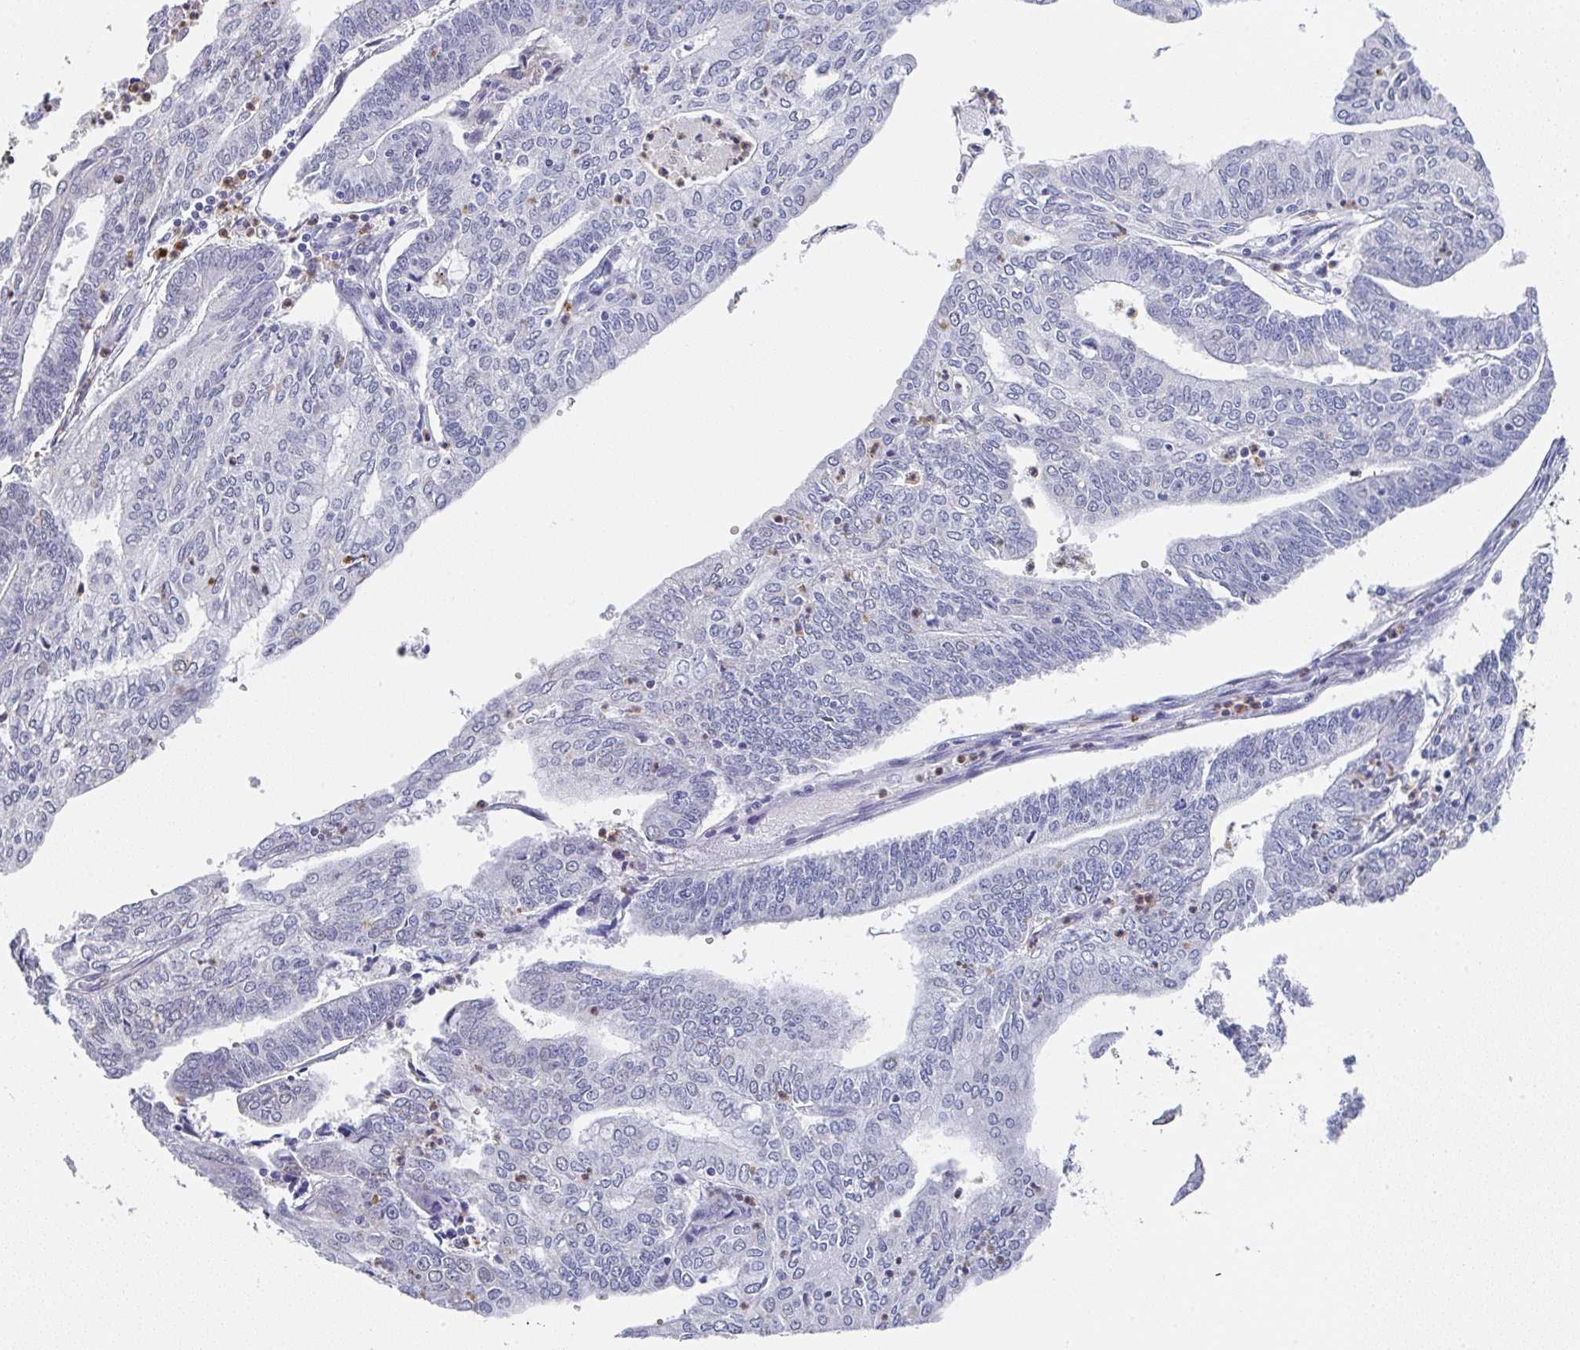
{"staining": {"intensity": "negative", "quantity": "none", "location": "none"}, "tissue": "endometrial cancer", "cell_type": "Tumor cells", "image_type": "cancer", "snomed": [{"axis": "morphology", "description": "Adenocarcinoma, NOS"}, {"axis": "topography", "description": "Endometrium"}], "caption": "An image of human endometrial adenocarcinoma is negative for staining in tumor cells.", "gene": "NCF1", "patient": {"sex": "female", "age": 61}}